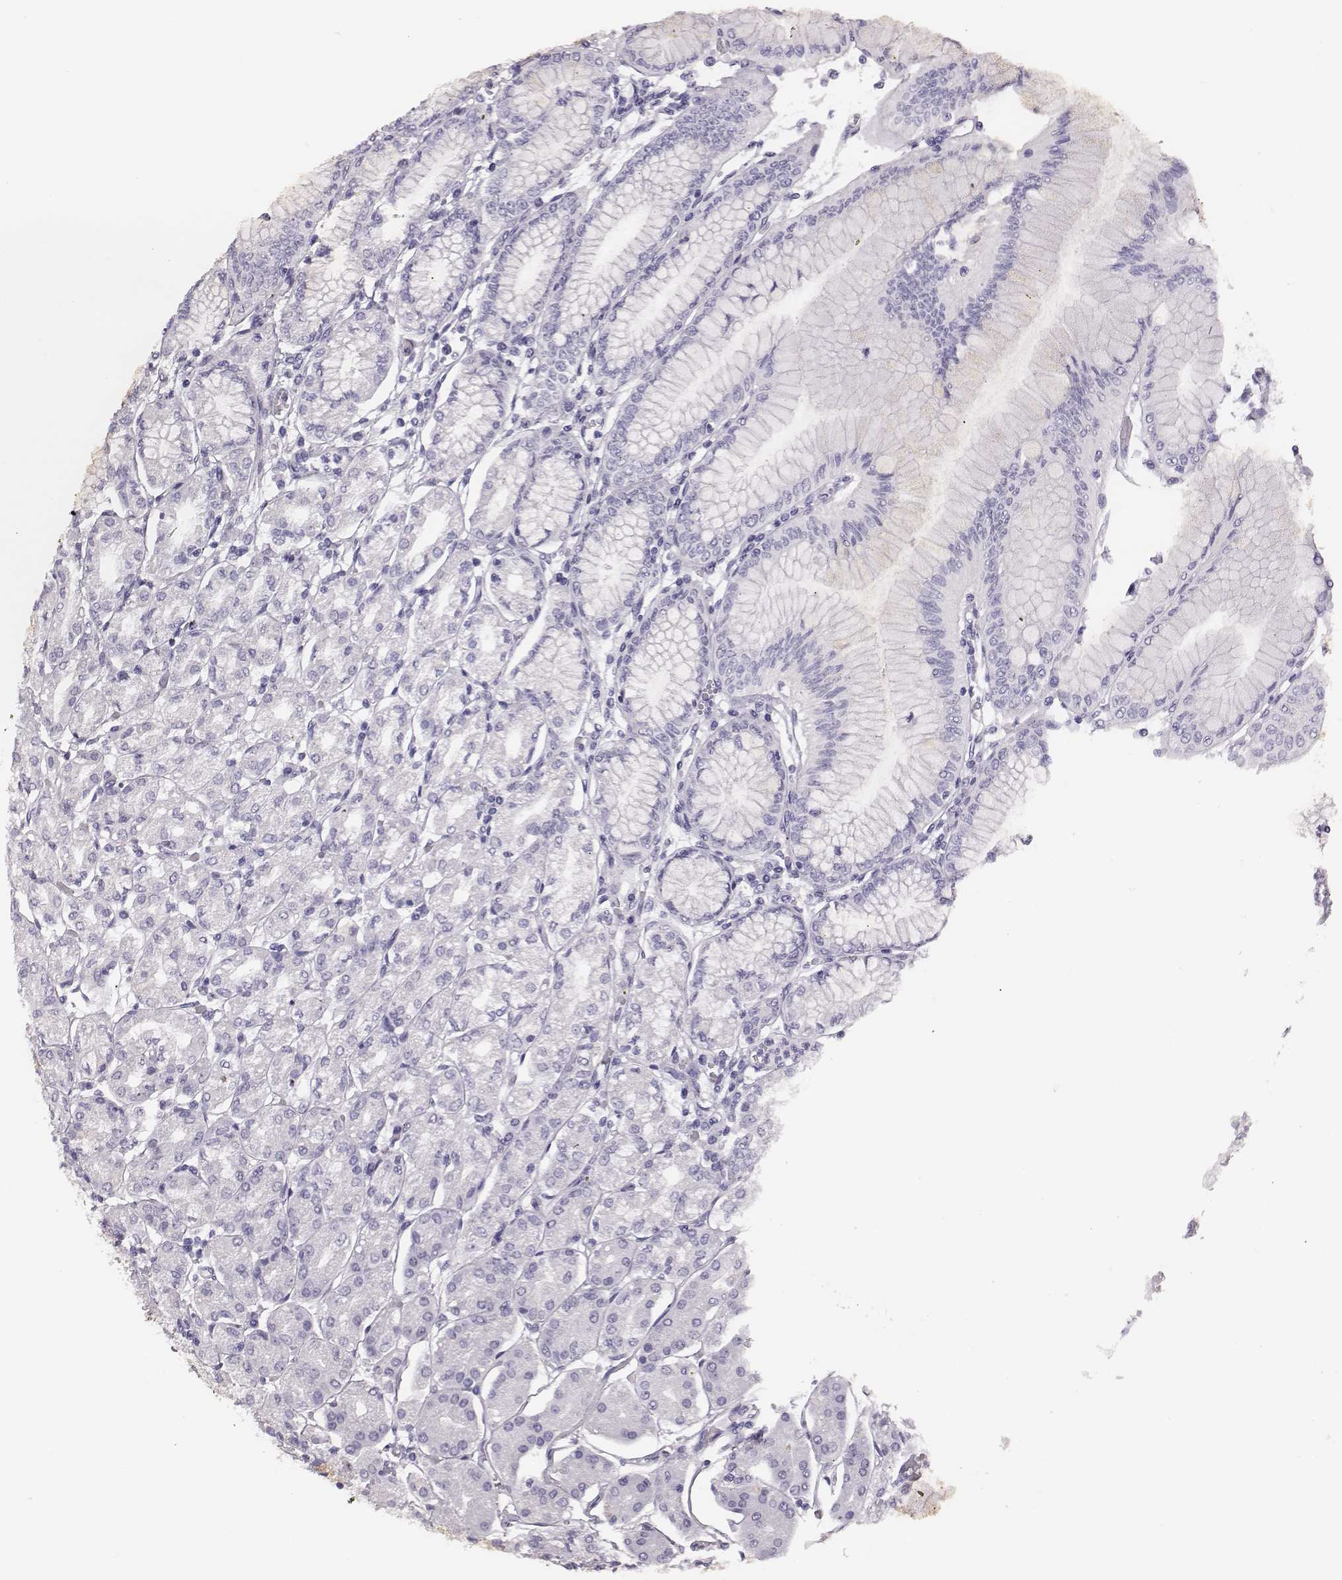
{"staining": {"intensity": "negative", "quantity": "none", "location": "none"}, "tissue": "stomach", "cell_type": "Glandular cells", "image_type": "normal", "snomed": [{"axis": "morphology", "description": "Normal tissue, NOS"}, {"axis": "topography", "description": "Skeletal muscle"}, {"axis": "topography", "description": "Stomach"}], "caption": "Stomach stained for a protein using immunohistochemistry (IHC) reveals no expression glandular cells.", "gene": "H1", "patient": {"sex": "female", "age": 57}}